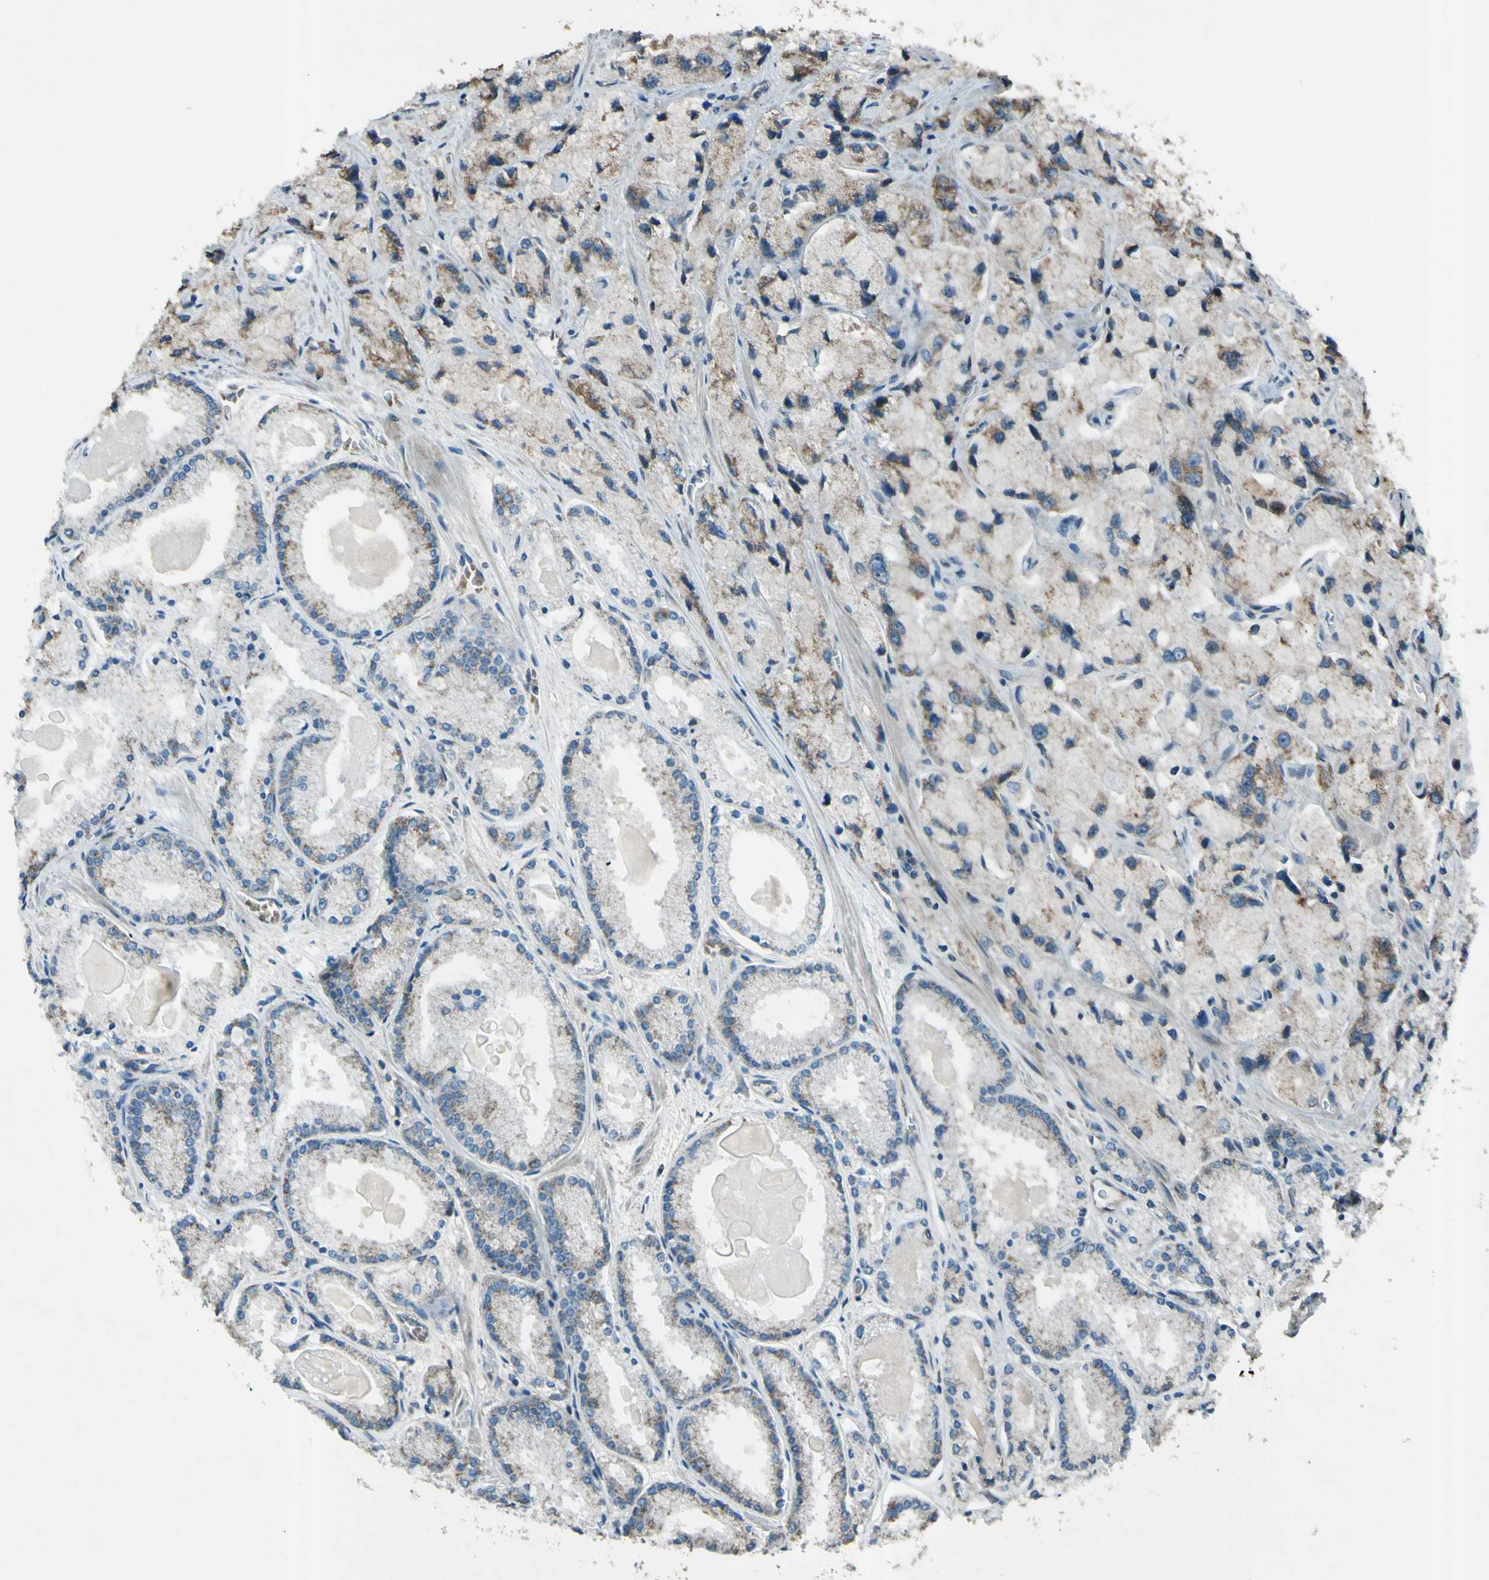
{"staining": {"intensity": "moderate", "quantity": "25%-75%", "location": "cytoplasmic/membranous"}, "tissue": "prostate cancer", "cell_type": "Tumor cells", "image_type": "cancer", "snomed": [{"axis": "morphology", "description": "Adenocarcinoma, High grade"}, {"axis": "topography", "description": "Prostate"}], "caption": "A photomicrograph showing moderate cytoplasmic/membranous expression in about 25%-75% of tumor cells in prostate cancer, as visualized by brown immunohistochemical staining.", "gene": "ACOT8", "patient": {"sex": "male", "age": 58}}